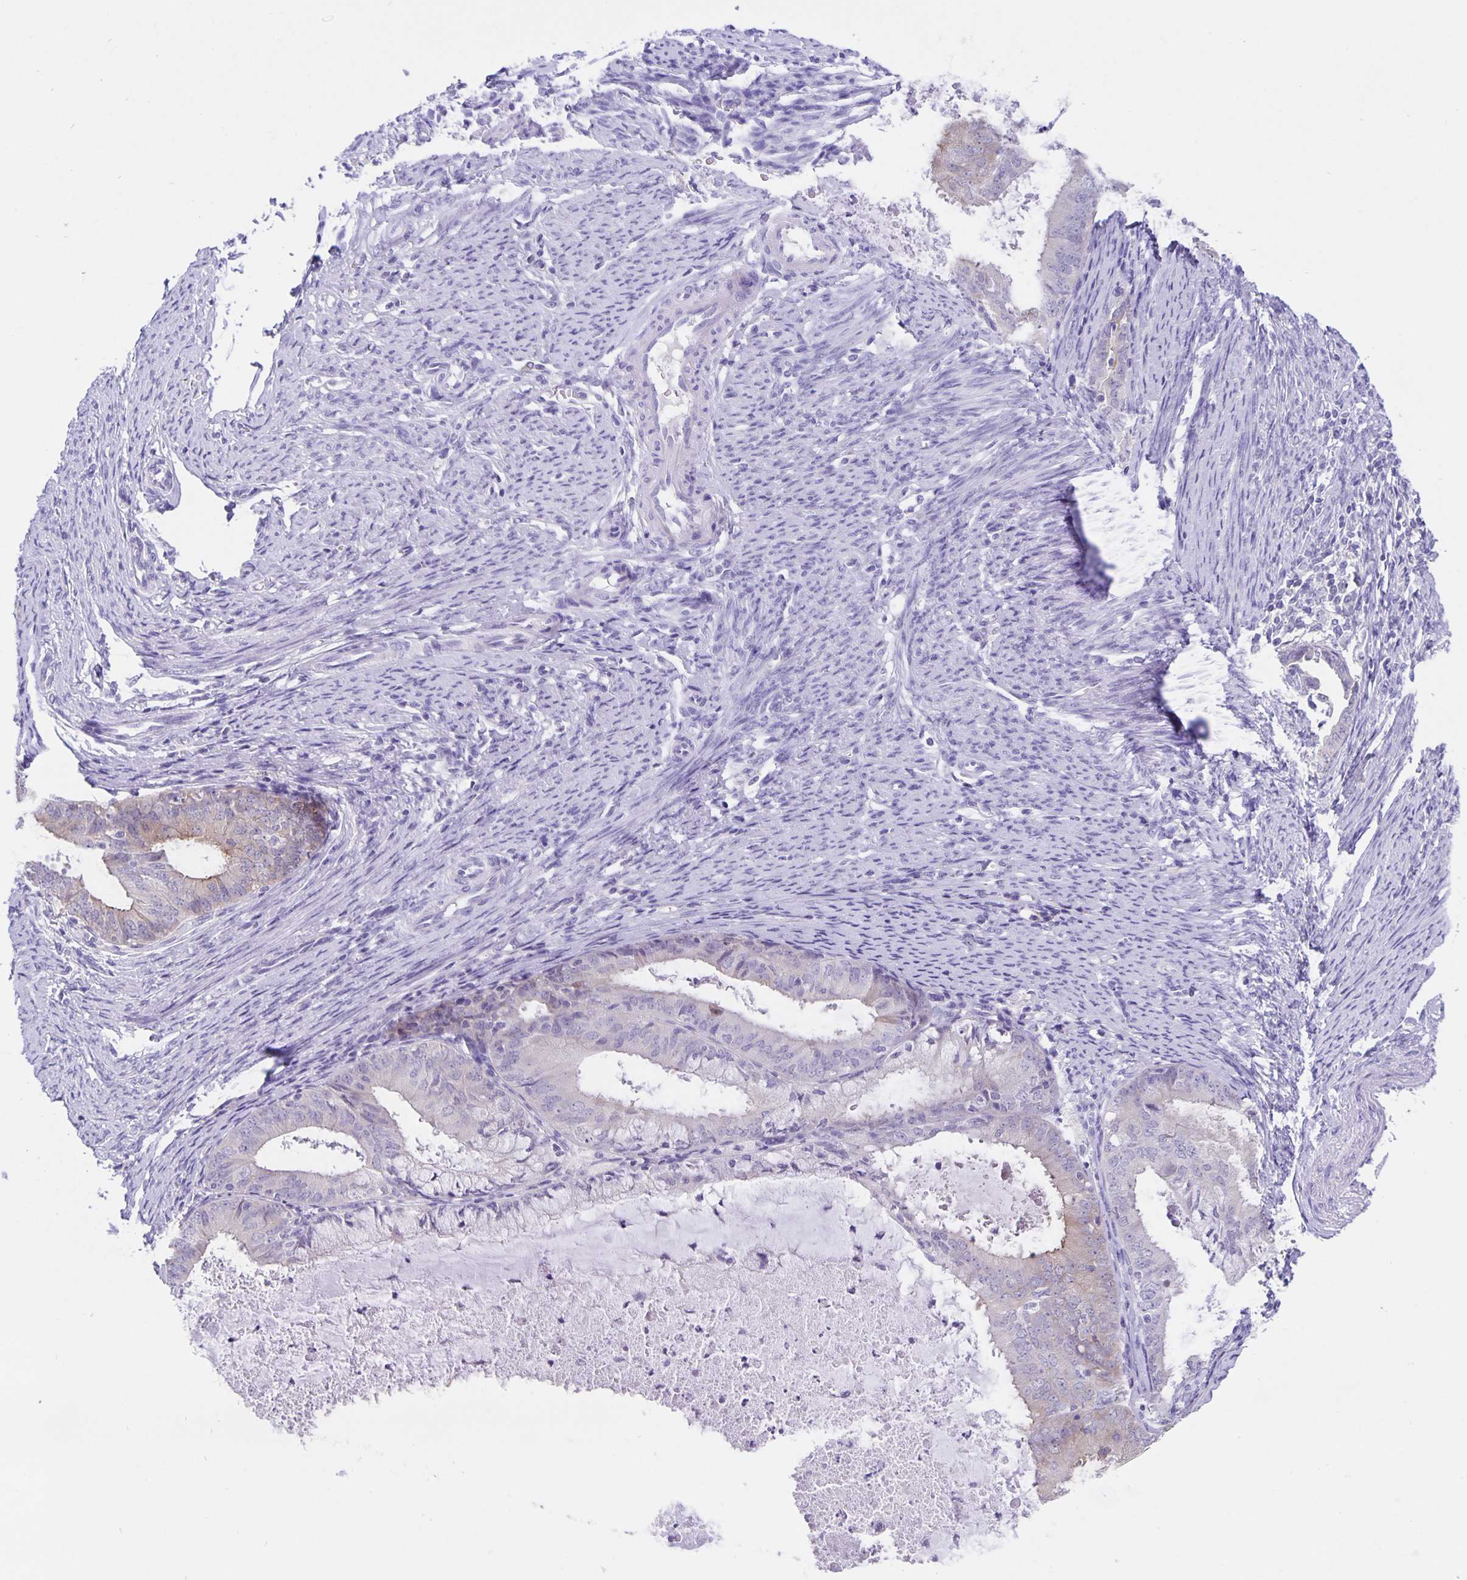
{"staining": {"intensity": "weak", "quantity": "<25%", "location": "cytoplasmic/membranous"}, "tissue": "endometrial cancer", "cell_type": "Tumor cells", "image_type": "cancer", "snomed": [{"axis": "morphology", "description": "Adenocarcinoma, NOS"}, {"axis": "topography", "description": "Endometrium"}], "caption": "Protein analysis of endometrial cancer demonstrates no significant expression in tumor cells. (Stains: DAB immunohistochemistry with hematoxylin counter stain, Microscopy: brightfield microscopy at high magnification).", "gene": "ERMN", "patient": {"sex": "female", "age": 57}}